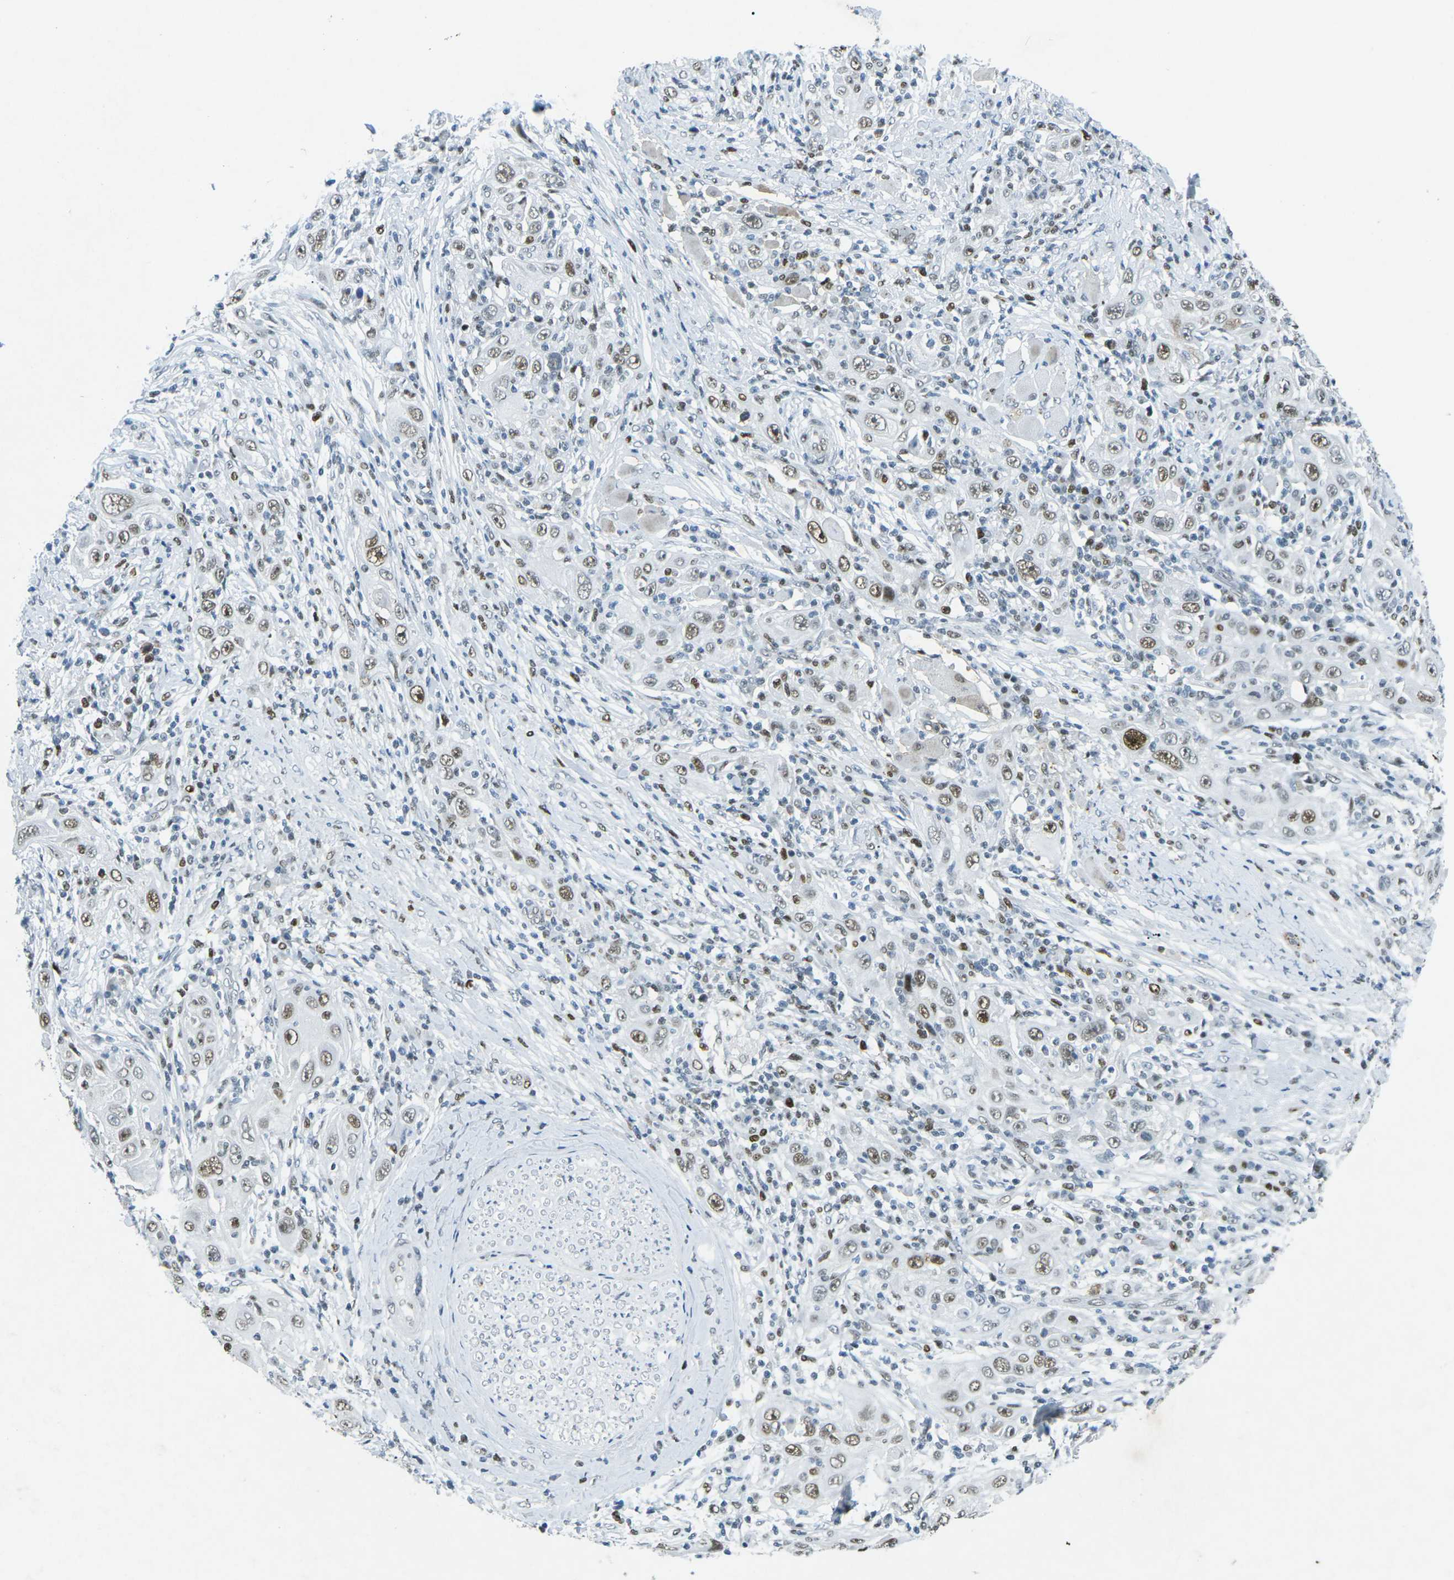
{"staining": {"intensity": "moderate", "quantity": ">75%", "location": "nuclear"}, "tissue": "skin cancer", "cell_type": "Tumor cells", "image_type": "cancer", "snomed": [{"axis": "morphology", "description": "Squamous cell carcinoma, NOS"}, {"axis": "topography", "description": "Skin"}], "caption": "Skin cancer stained with IHC shows moderate nuclear expression in about >75% of tumor cells.", "gene": "RB1", "patient": {"sex": "female", "age": 88}}